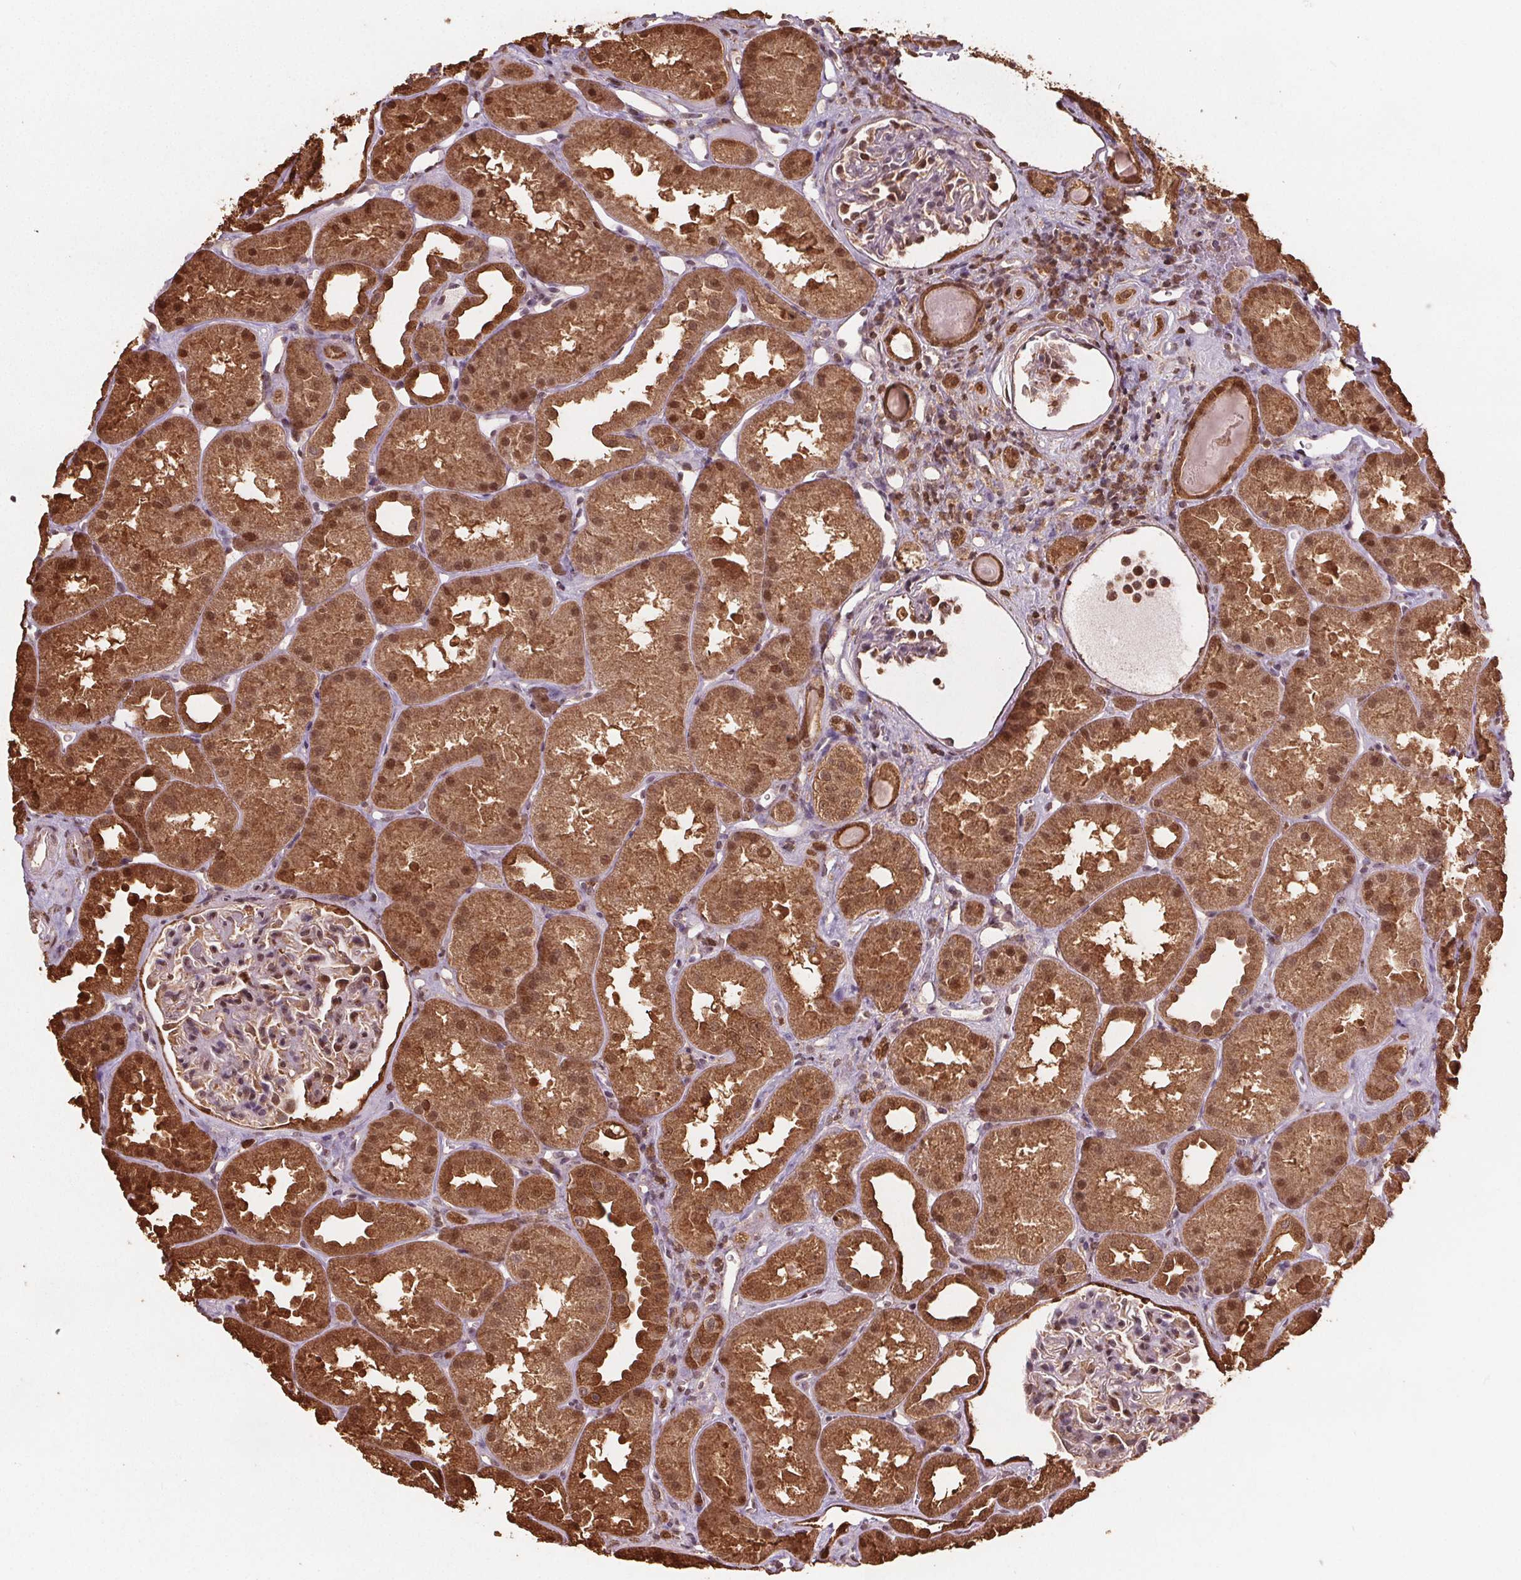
{"staining": {"intensity": "moderate", "quantity": "25%-75%", "location": "nuclear"}, "tissue": "kidney", "cell_type": "Cells in glomeruli", "image_type": "normal", "snomed": [{"axis": "morphology", "description": "Normal tissue, NOS"}, {"axis": "topography", "description": "Kidney"}], "caption": "A photomicrograph showing moderate nuclear positivity in about 25%-75% of cells in glomeruli in normal kidney, as visualized by brown immunohistochemical staining.", "gene": "ENO1", "patient": {"sex": "male", "age": 61}}